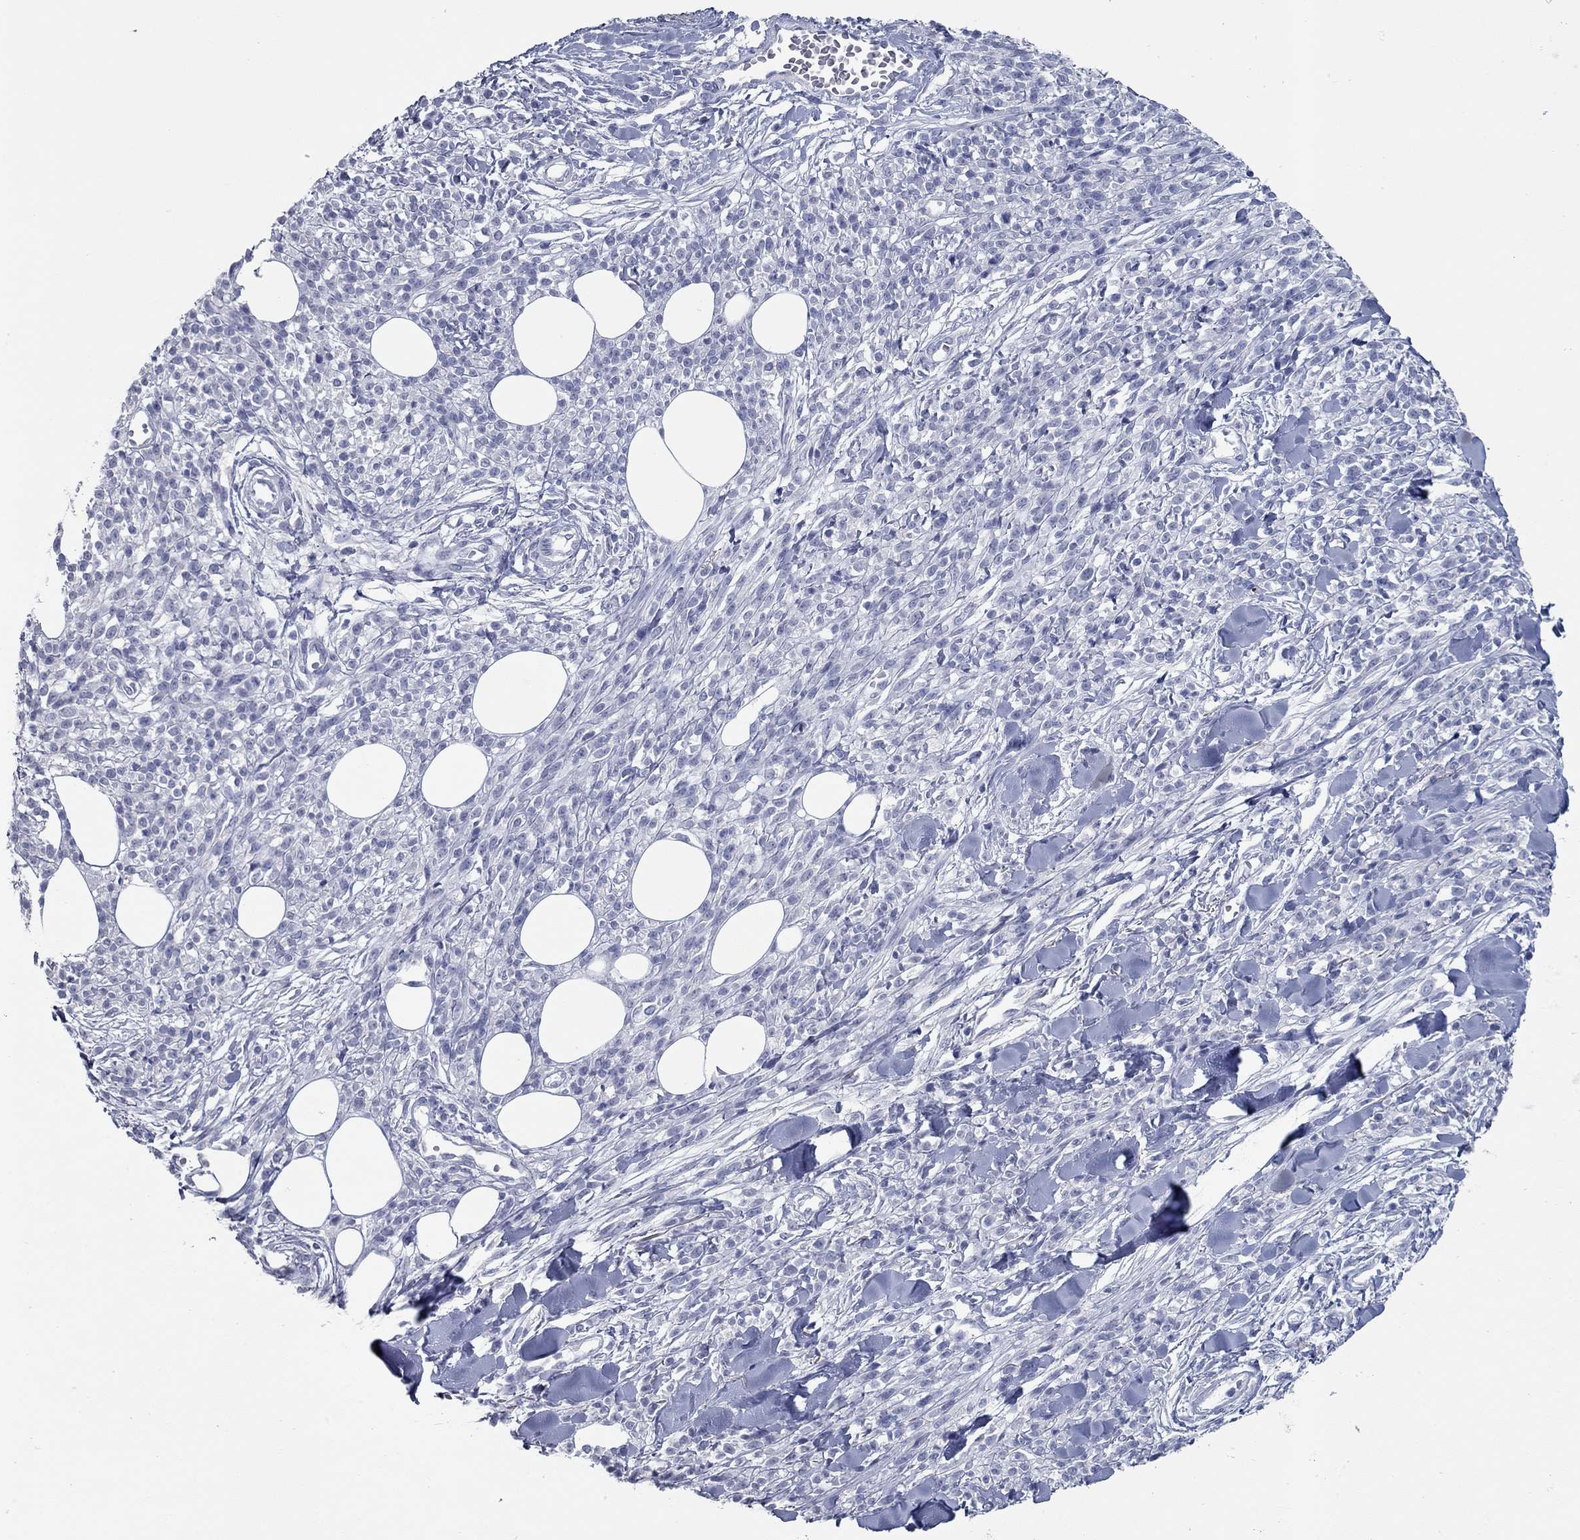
{"staining": {"intensity": "negative", "quantity": "none", "location": "none"}, "tissue": "melanoma", "cell_type": "Tumor cells", "image_type": "cancer", "snomed": [{"axis": "morphology", "description": "Malignant melanoma, NOS"}, {"axis": "topography", "description": "Skin"}, {"axis": "topography", "description": "Skin of trunk"}], "caption": "This is an immunohistochemistry histopathology image of malignant melanoma. There is no positivity in tumor cells.", "gene": "KIRREL2", "patient": {"sex": "male", "age": 74}}